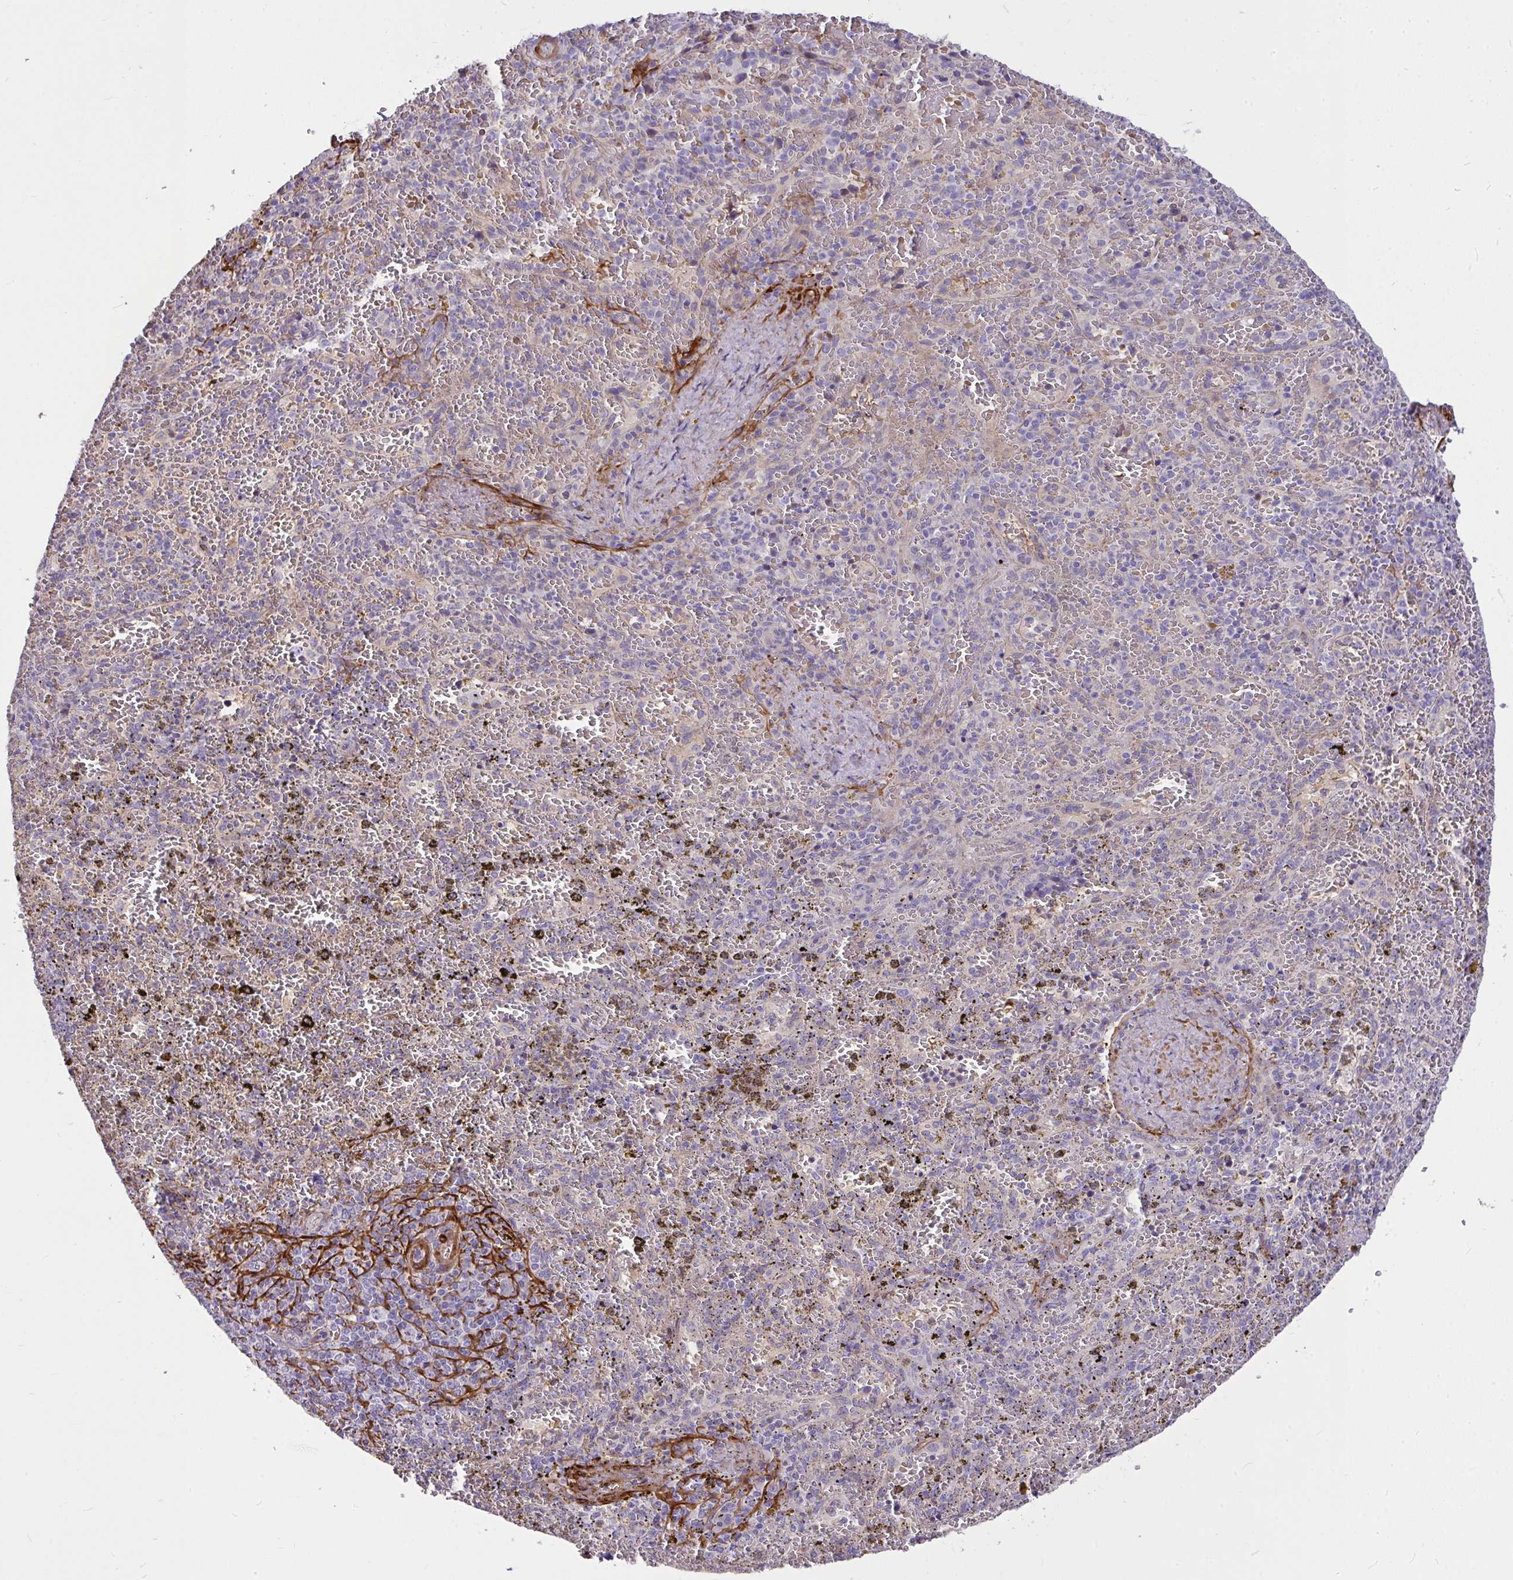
{"staining": {"intensity": "negative", "quantity": "none", "location": "none"}, "tissue": "spleen", "cell_type": "Cells in red pulp", "image_type": "normal", "snomed": [{"axis": "morphology", "description": "Normal tissue, NOS"}, {"axis": "topography", "description": "Spleen"}], "caption": "Spleen stained for a protein using immunohistochemistry exhibits no staining cells in red pulp.", "gene": "MOCS1", "patient": {"sex": "female", "age": 50}}